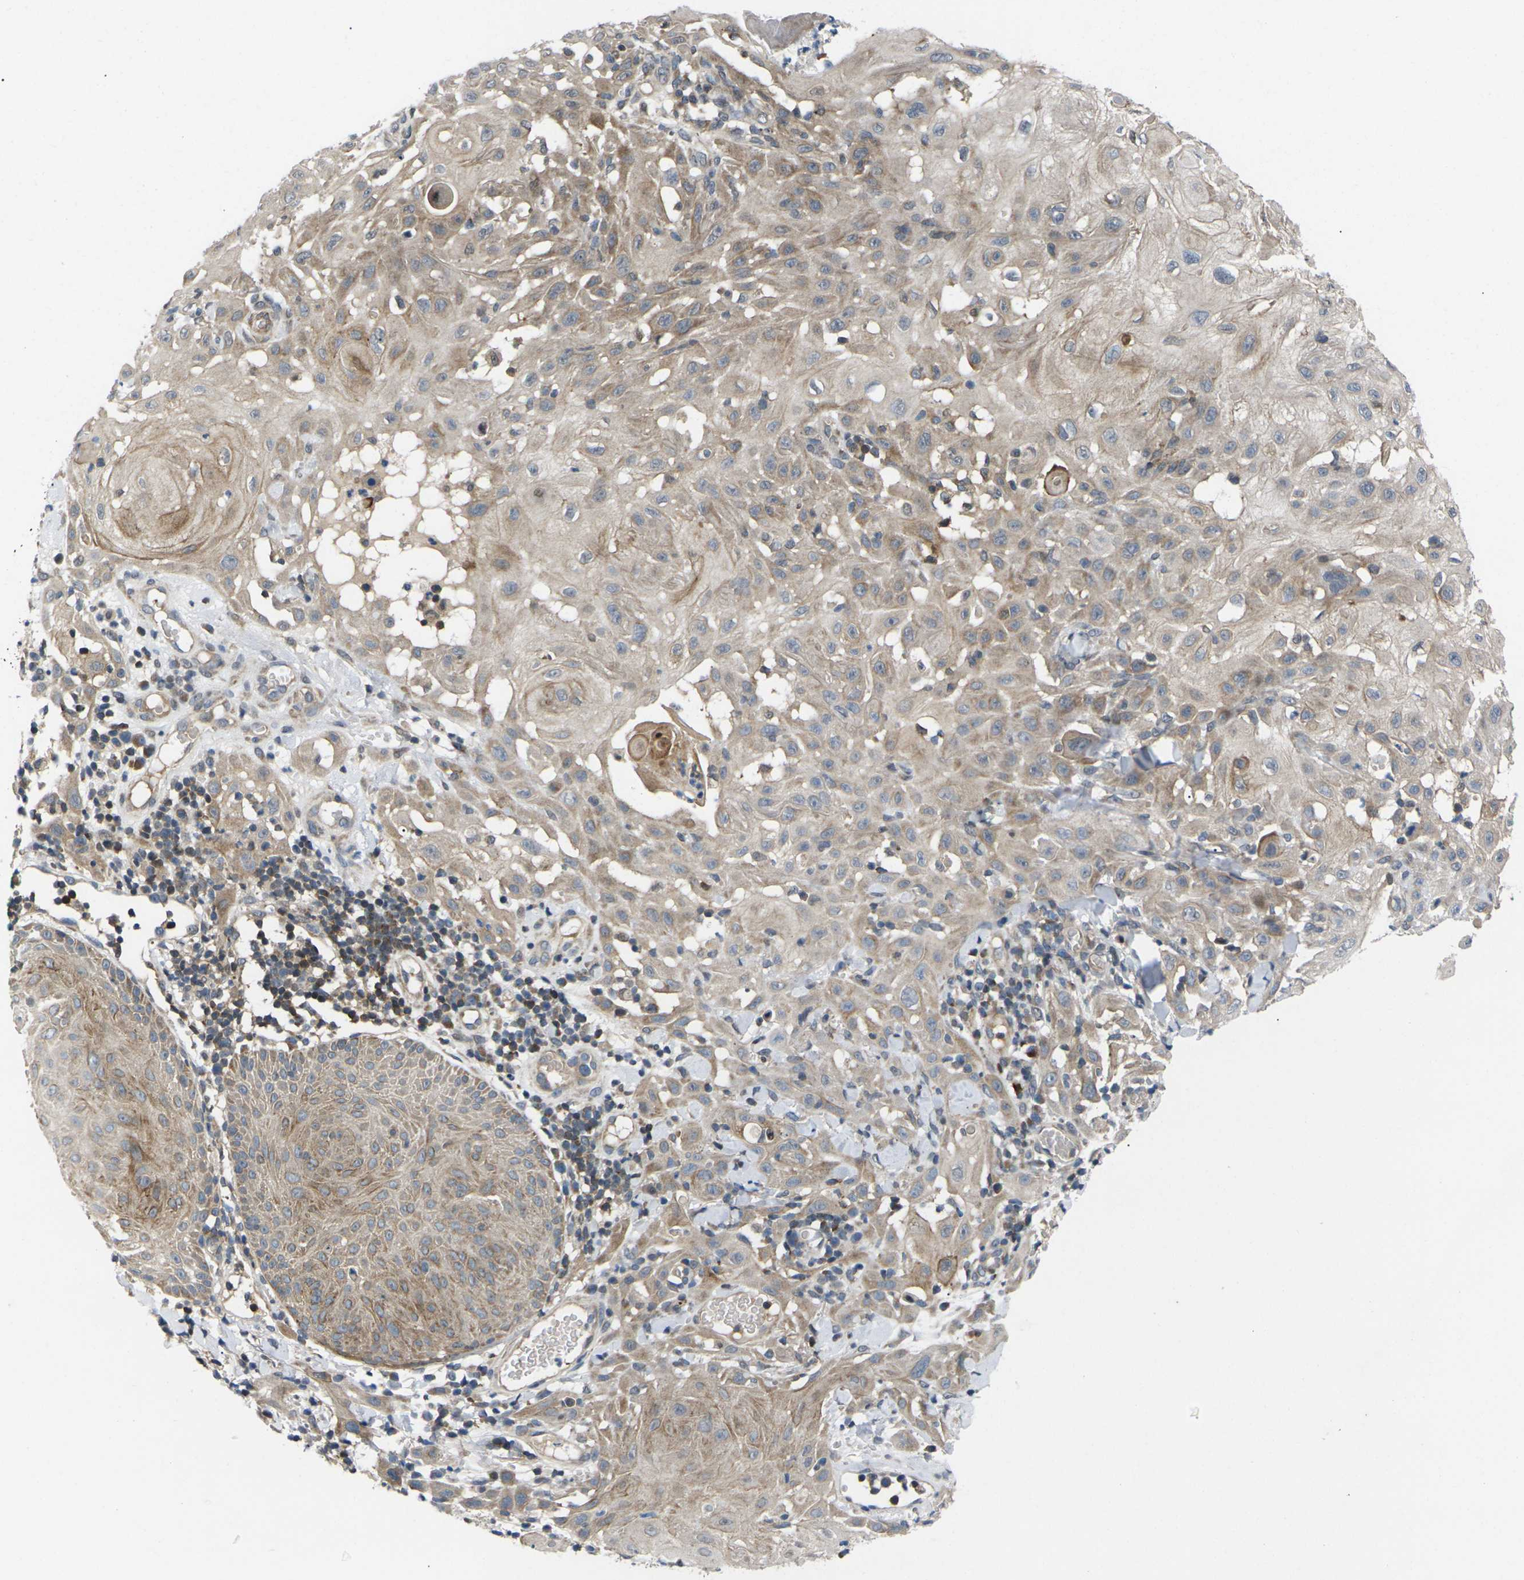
{"staining": {"intensity": "weak", "quantity": "25%-75%", "location": "cytoplasmic/membranous"}, "tissue": "skin cancer", "cell_type": "Tumor cells", "image_type": "cancer", "snomed": [{"axis": "morphology", "description": "Squamous cell carcinoma, NOS"}, {"axis": "topography", "description": "Skin"}], "caption": "IHC staining of skin cancer, which reveals low levels of weak cytoplasmic/membranous staining in approximately 25%-75% of tumor cells indicating weak cytoplasmic/membranous protein expression. The staining was performed using DAB (3,3'-diaminobenzidine) (brown) for protein detection and nuclei were counterstained in hematoxylin (blue).", "gene": "RPS6KA3", "patient": {"sex": "male", "age": 24}}